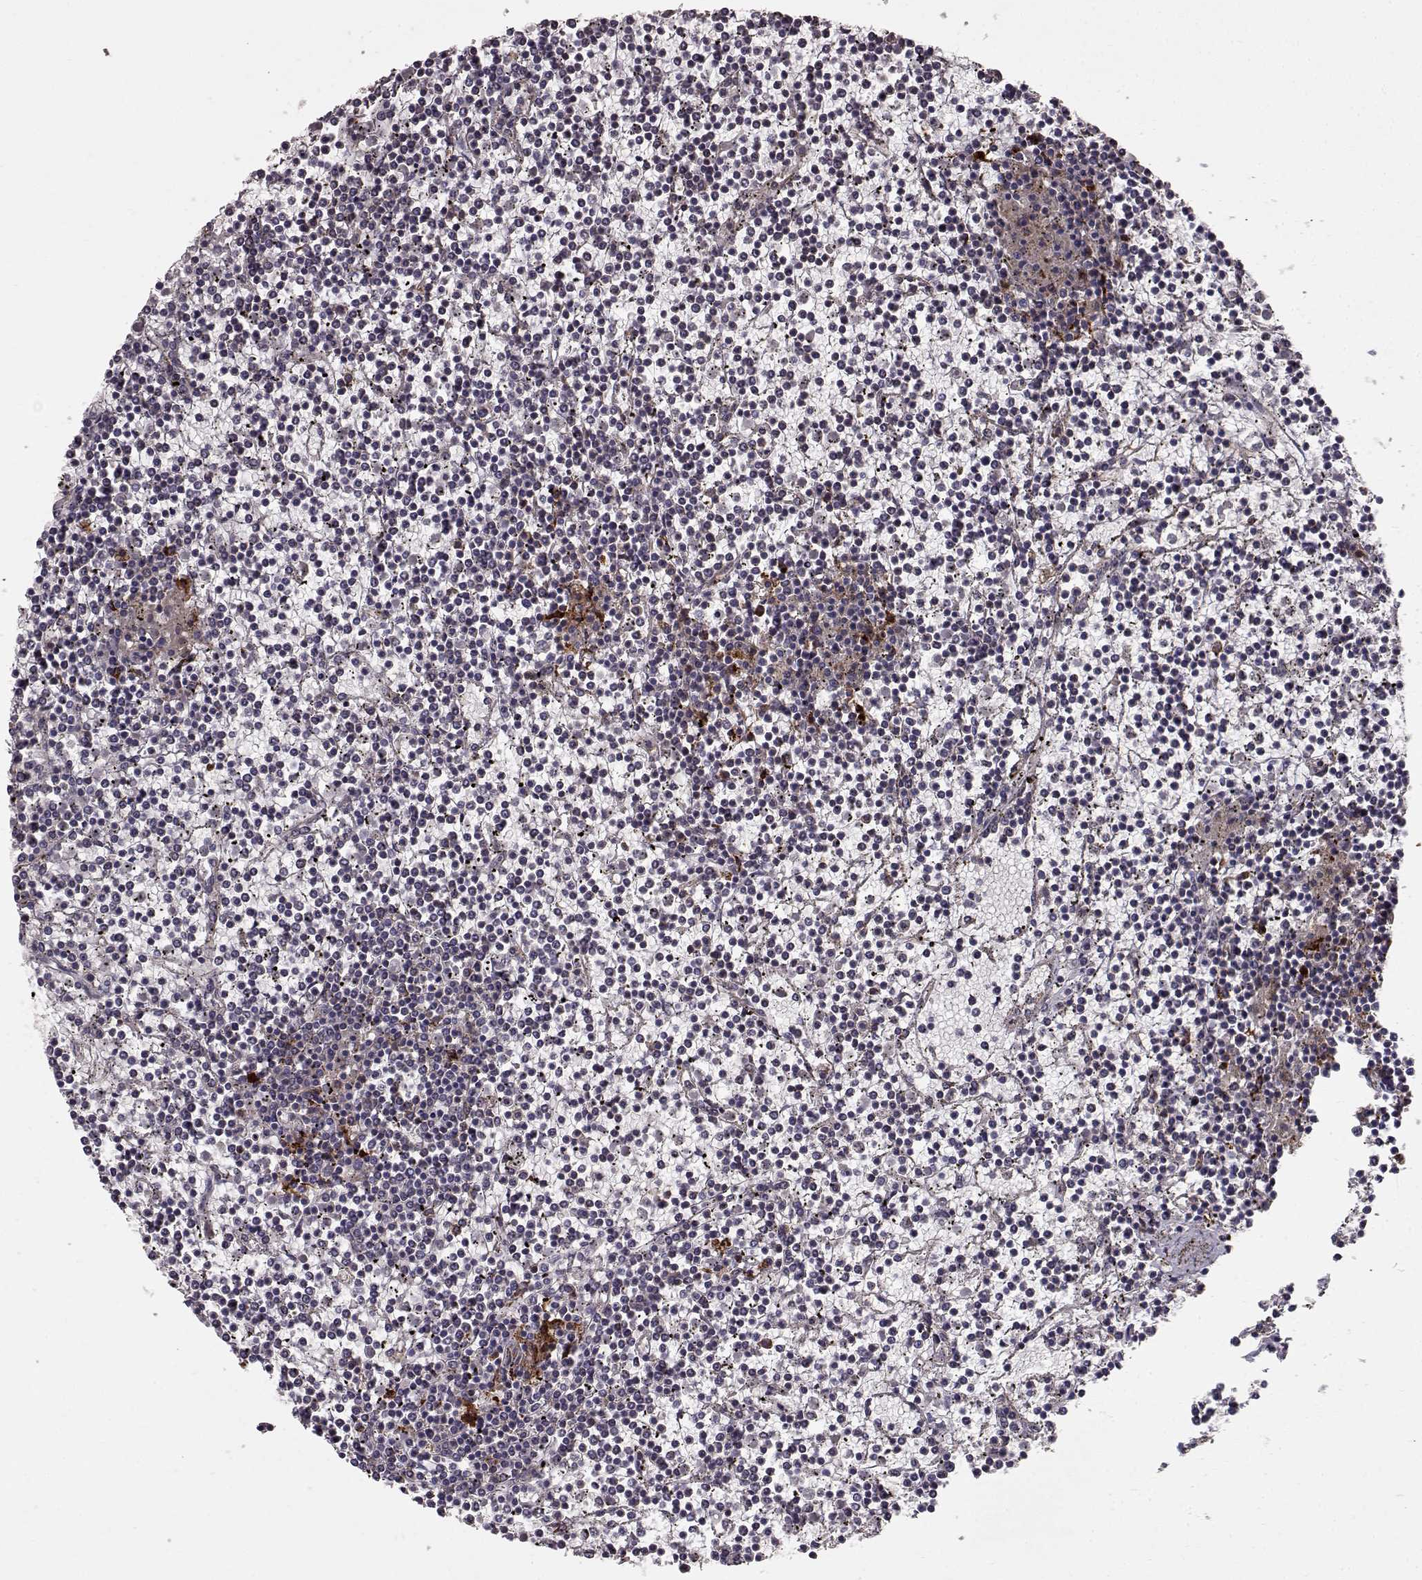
{"staining": {"intensity": "moderate", "quantity": "<25%", "location": "cytoplasmic/membranous"}, "tissue": "lymphoma", "cell_type": "Tumor cells", "image_type": "cancer", "snomed": [{"axis": "morphology", "description": "Malignant lymphoma, non-Hodgkin's type, Low grade"}, {"axis": "topography", "description": "Spleen"}], "caption": "The micrograph displays a brown stain indicating the presence of a protein in the cytoplasmic/membranous of tumor cells in malignant lymphoma, non-Hodgkin's type (low-grade). The staining is performed using DAB (3,3'-diaminobenzidine) brown chromogen to label protein expression. The nuclei are counter-stained blue using hematoxylin.", "gene": "CCNF", "patient": {"sex": "female", "age": 19}}